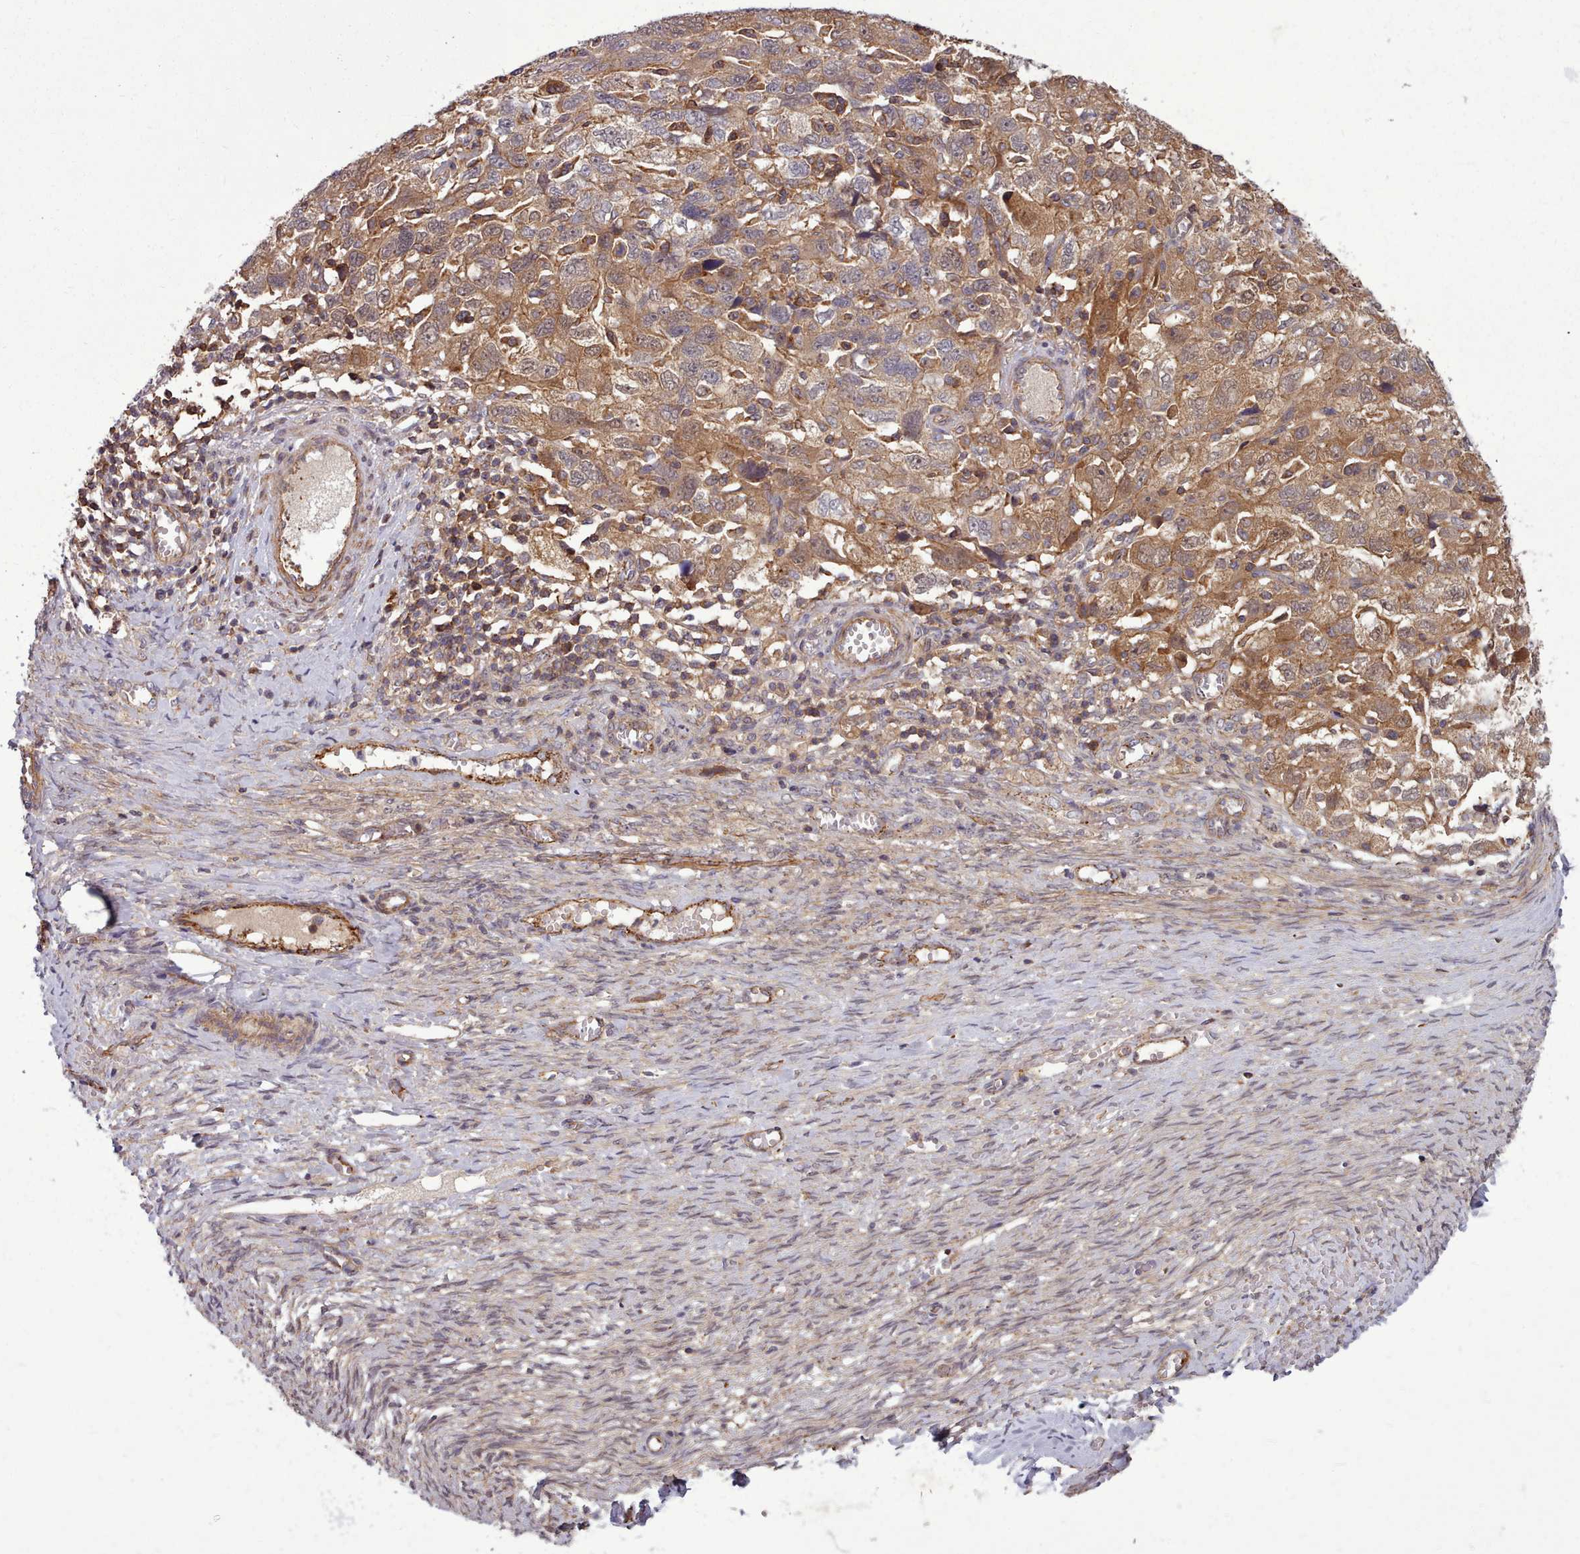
{"staining": {"intensity": "moderate", "quantity": ">75%", "location": "cytoplasmic/membranous"}, "tissue": "ovarian cancer", "cell_type": "Tumor cells", "image_type": "cancer", "snomed": [{"axis": "morphology", "description": "Carcinoma, NOS"}, {"axis": "morphology", "description": "Cystadenocarcinoma, serous, NOS"}, {"axis": "topography", "description": "Ovary"}], "caption": "Tumor cells demonstrate moderate cytoplasmic/membranous staining in approximately >75% of cells in ovarian cancer (carcinoma).", "gene": "STUB1", "patient": {"sex": "female", "age": 69}}